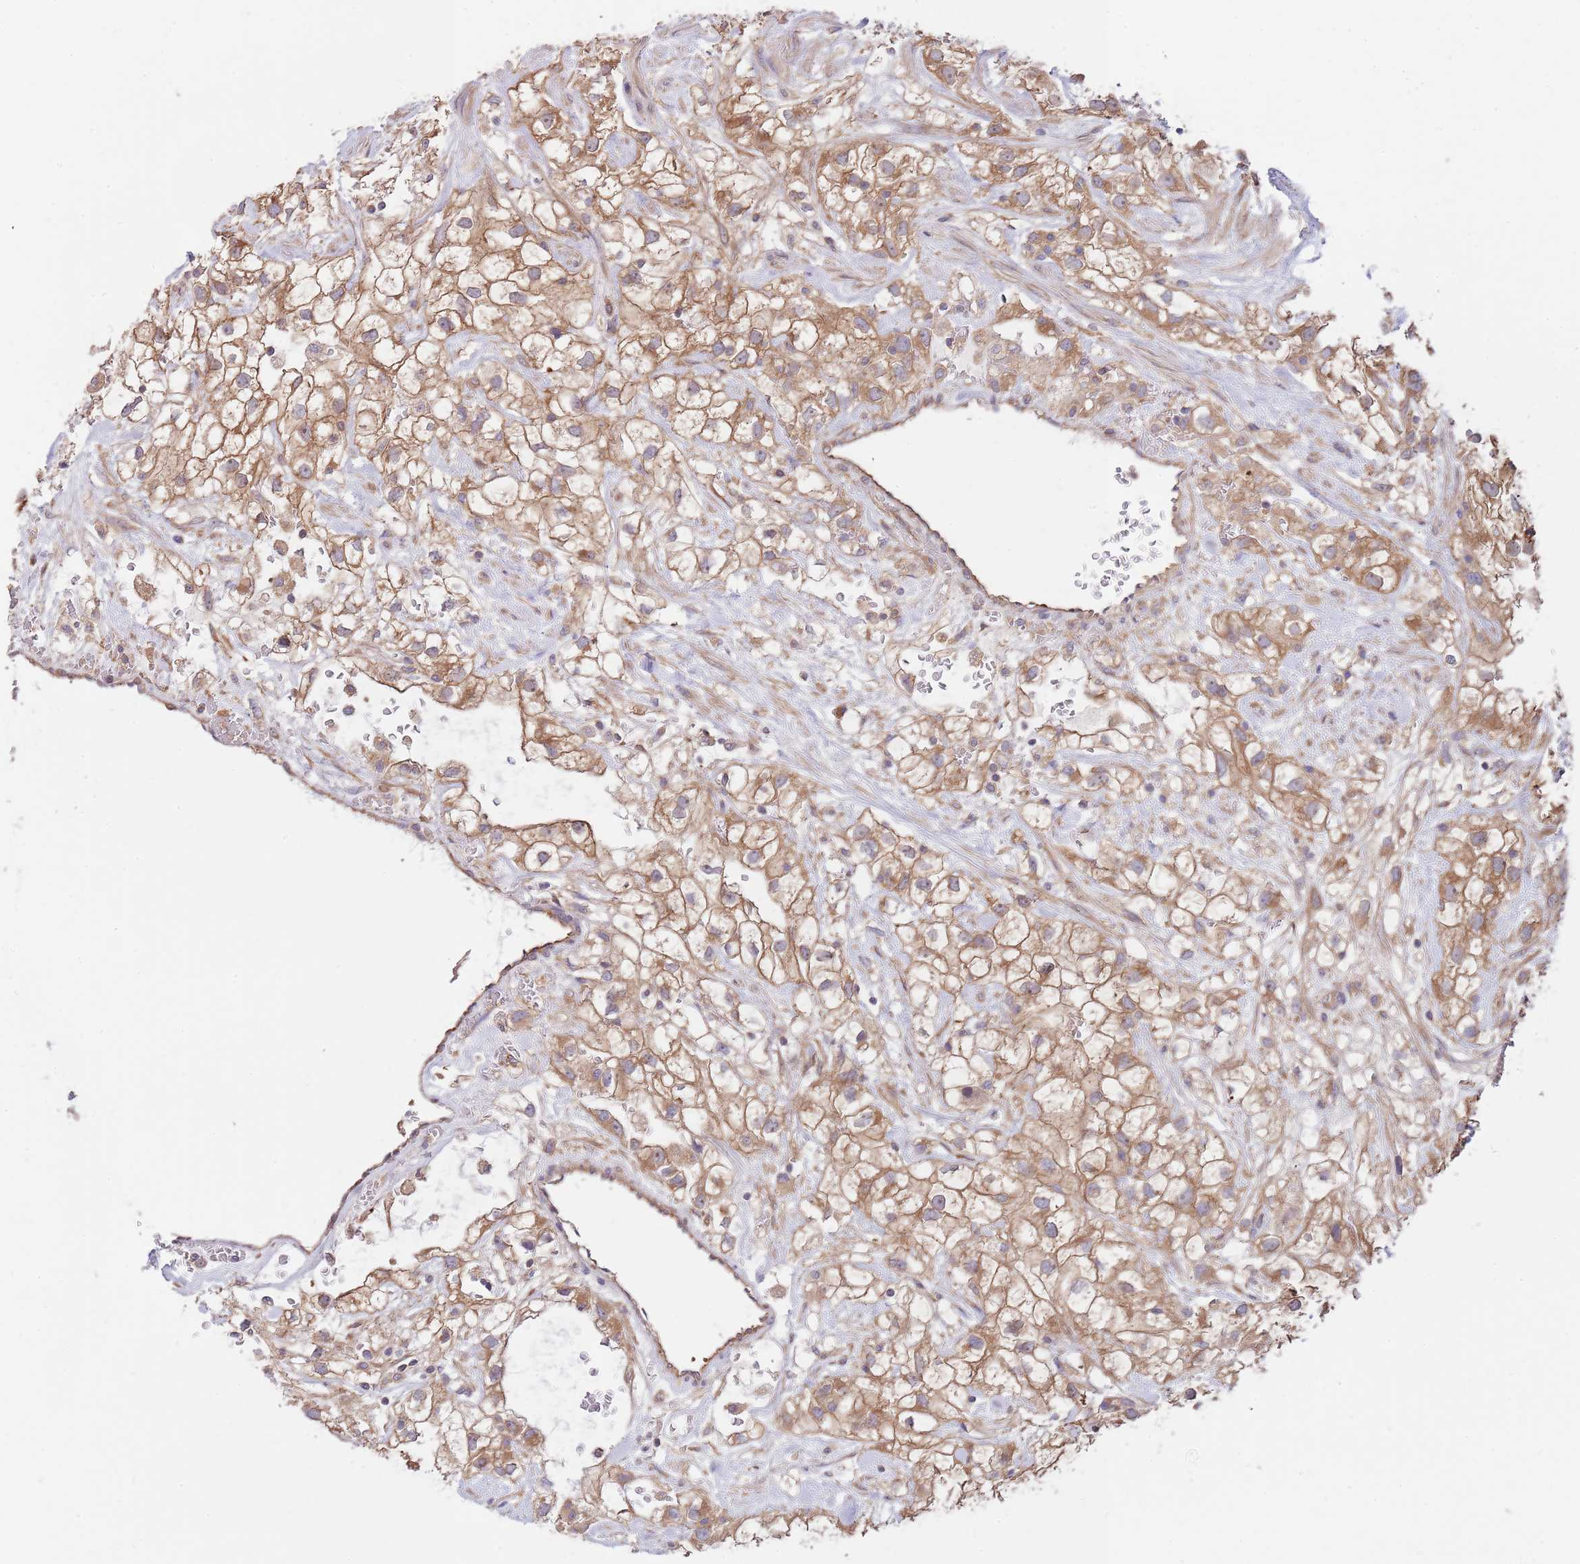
{"staining": {"intensity": "moderate", "quantity": ">75%", "location": "cytoplasmic/membranous"}, "tissue": "renal cancer", "cell_type": "Tumor cells", "image_type": "cancer", "snomed": [{"axis": "morphology", "description": "Adenocarcinoma, NOS"}, {"axis": "topography", "description": "Kidney"}], "caption": "A medium amount of moderate cytoplasmic/membranous staining is appreciated in about >75% of tumor cells in renal cancer tissue.", "gene": "EIF3F", "patient": {"sex": "male", "age": 59}}